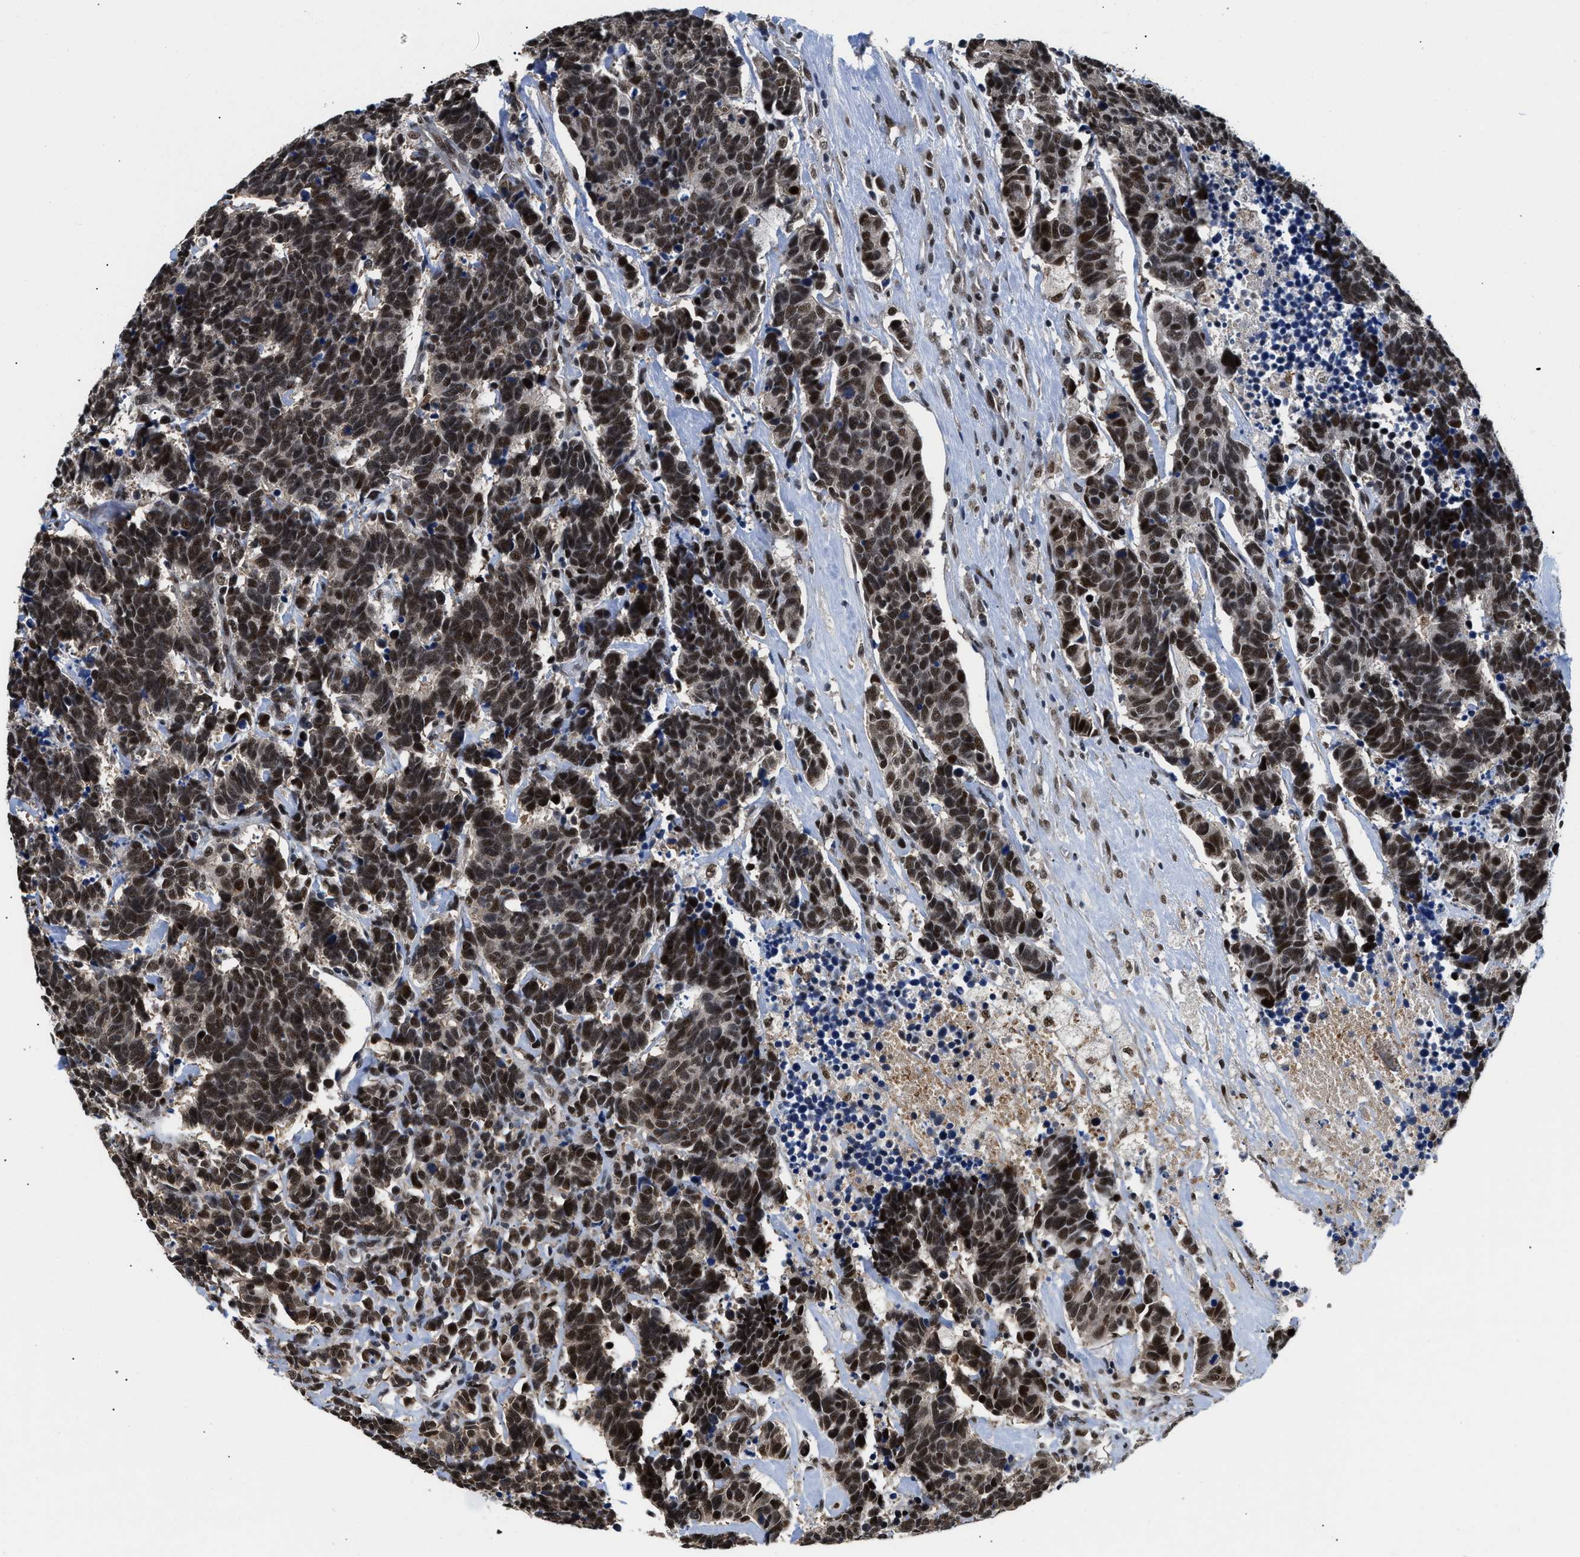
{"staining": {"intensity": "strong", "quantity": ">75%", "location": "nuclear"}, "tissue": "carcinoid", "cell_type": "Tumor cells", "image_type": "cancer", "snomed": [{"axis": "morphology", "description": "Carcinoma, NOS"}, {"axis": "morphology", "description": "Carcinoid, malignant, NOS"}, {"axis": "topography", "description": "Urinary bladder"}], "caption": "This micrograph displays carcinoid stained with immunohistochemistry to label a protein in brown. The nuclear of tumor cells show strong positivity for the protein. Nuclei are counter-stained blue.", "gene": "HNRNPH2", "patient": {"sex": "male", "age": 57}}